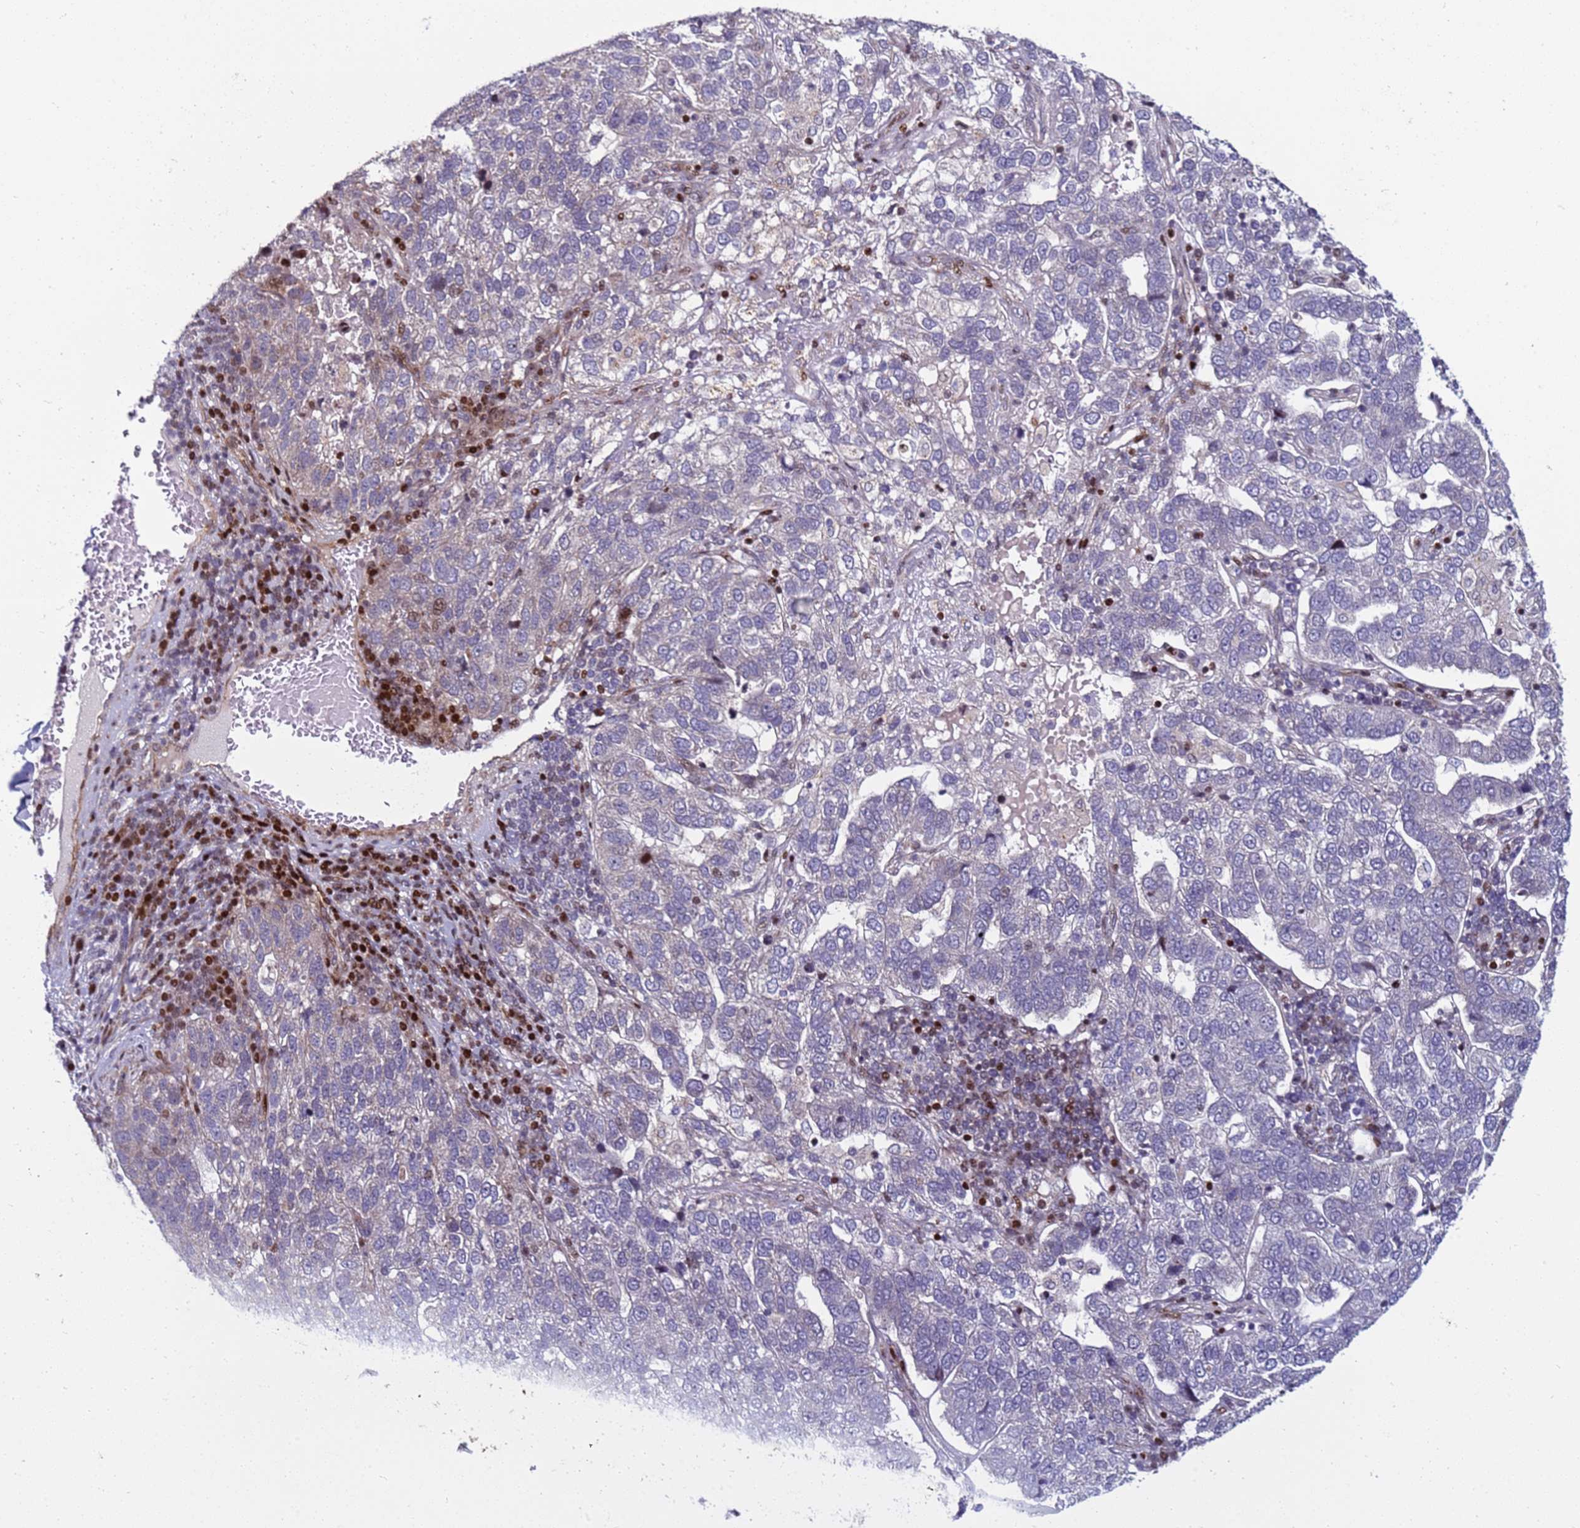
{"staining": {"intensity": "negative", "quantity": "none", "location": "none"}, "tissue": "pancreatic cancer", "cell_type": "Tumor cells", "image_type": "cancer", "snomed": [{"axis": "morphology", "description": "Adenocarcinoma, NOS"}, {"axis": "topography", "description": "Pancreas"}], "caption": "This is an immunohistochemistry (IHC) histopathology image of adenocarcinoma (pancreatic). There is no expression in tumor cells.", "gene": "WBP11", "patient": {"sex": "female", "age": 61}}